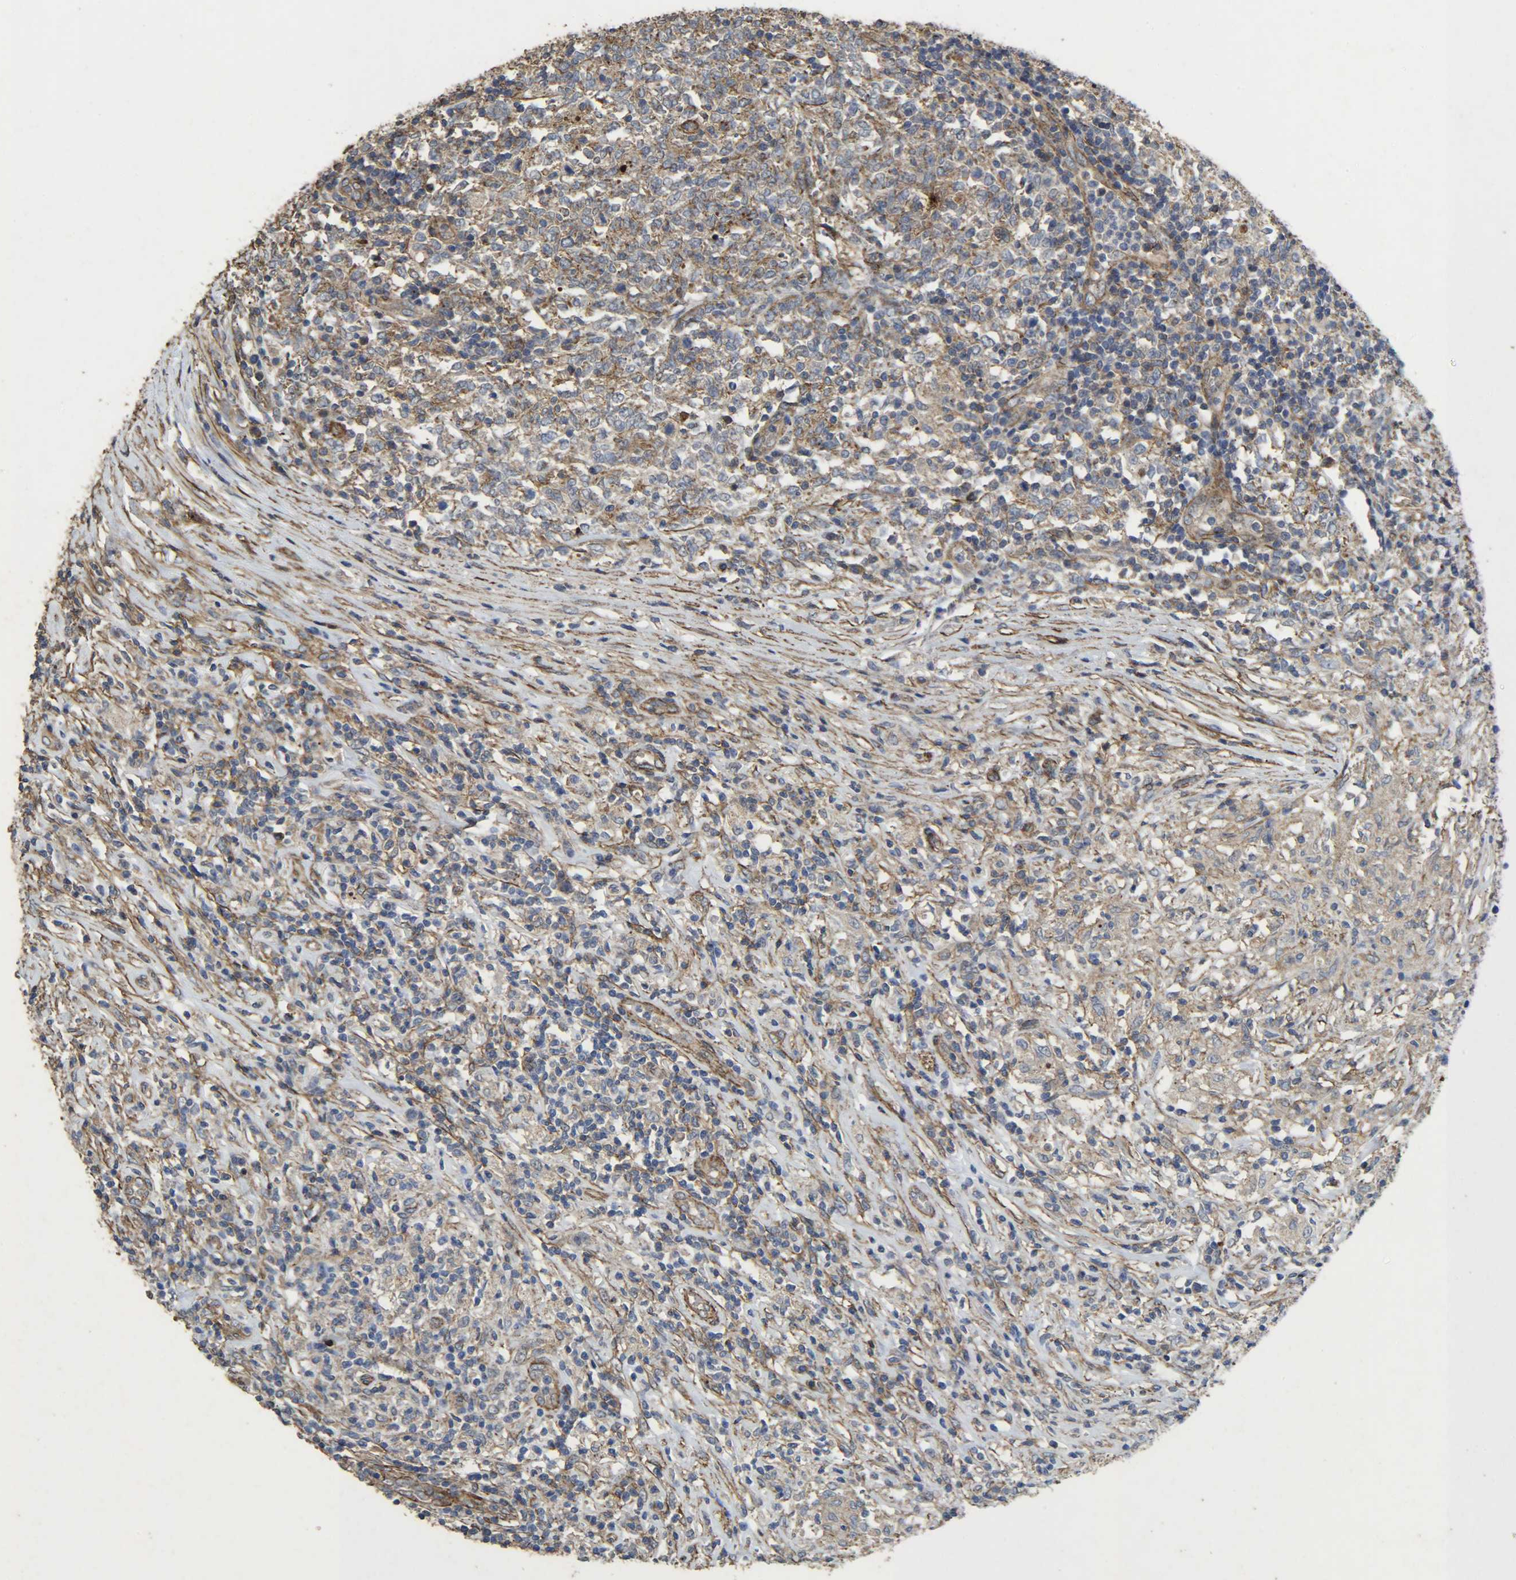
{"staining": {"intensity": "weak", "quantity": "<25%", "location": "cytoplasmic/membranous"}, "tissue": "lymphoma", "cell_type": "Tumor cells", "image_type": "cancer", "snomed": [{"axis": "morphology", "description": "Malignant lymphoma, non-Hodgkin's type, High grade"}, {"axis": "topography", "description": "Lymph node"}], "caption": "Malignant lymphoma, non-Hodgkin's type (high-grade) was stained to show a protein in brown. There is no significant expression in tumor cells.", "gene": "TPM4", "patient": {"sex": "female", "age": 84}}